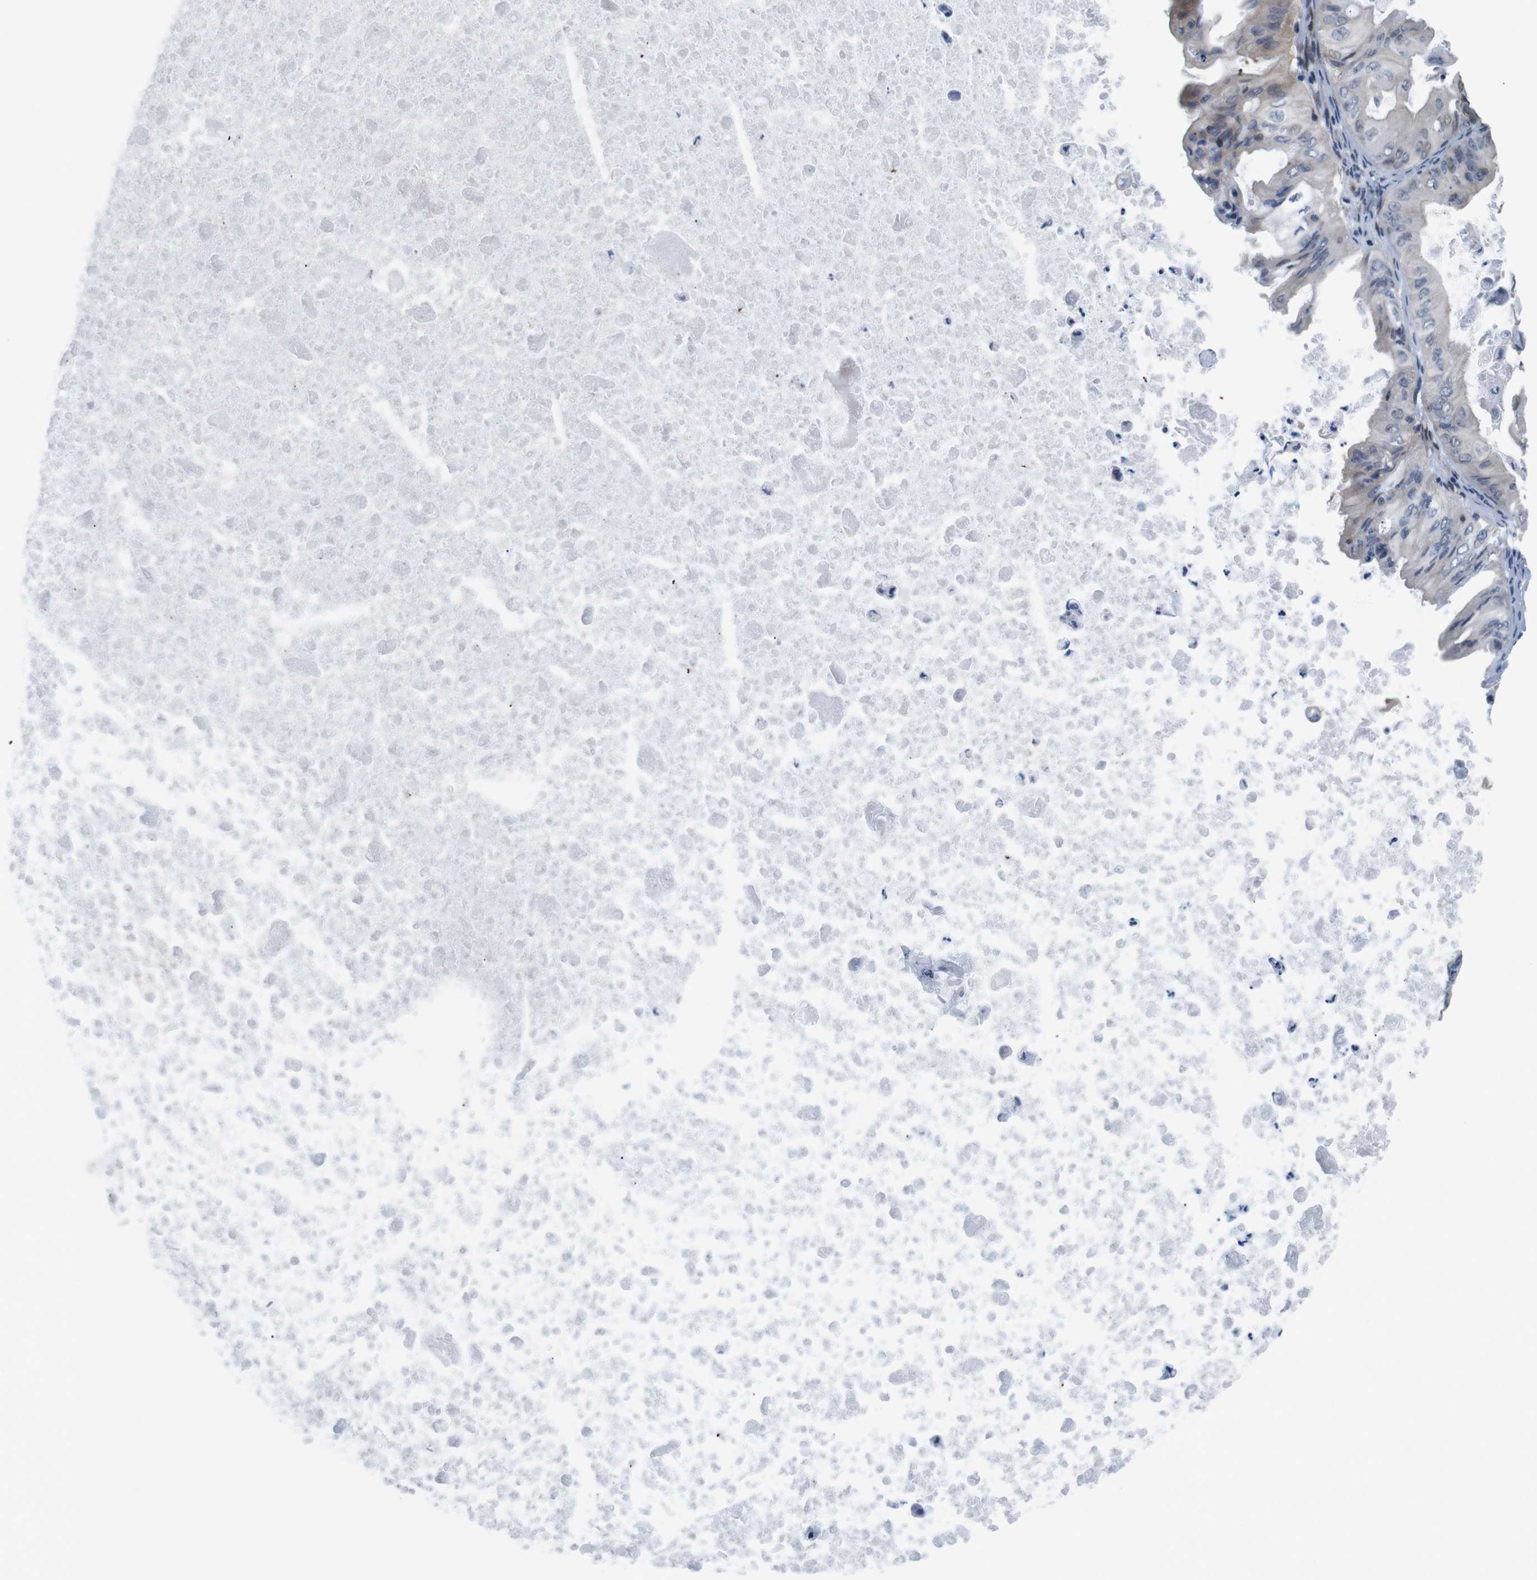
{"staining": {"intensity": "weak", "quantity": "<25%", "location": "cytoplasmic/membranous,nuclear"}, "tissue": "ovarian cancer", "cell_type": "Tumor cells", "image_type": "cancer", "snomed": [{"axis": "morphology", "description": "Cystadenocarcinoma, mucinous, NOS"}, {"axis": "topography", "description": "Ovary"}], "caption": "Immunohistochemical staining of human ovarian cancer (mucinous cystadenocarcinoma) shows no significant positivity in tumor cells.", "gene": "SMCO2", "patient": {"sex": "female", "age": 37}}